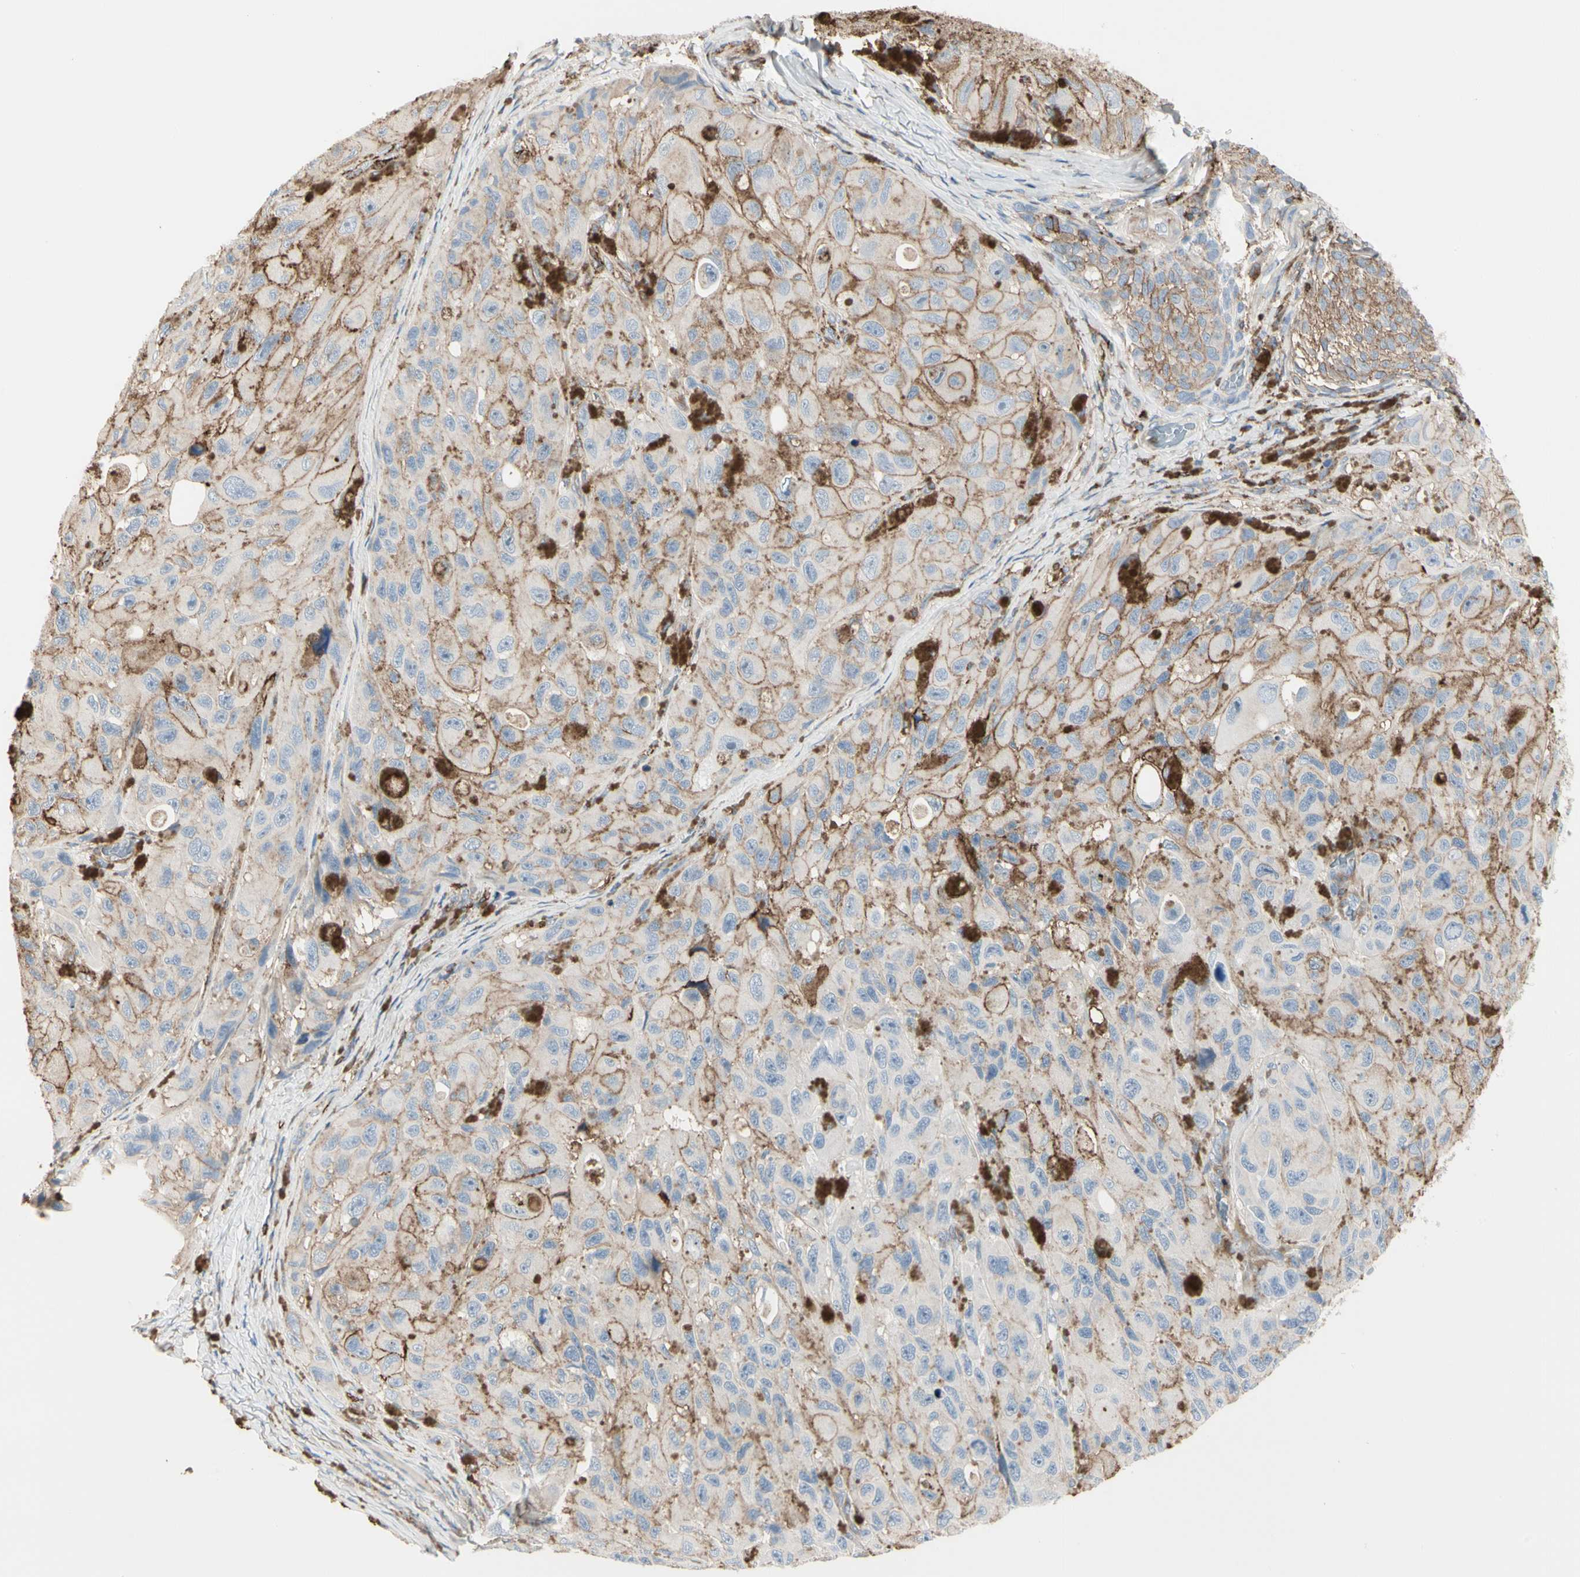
{"staining": {"intensity": "moderate", "quantity": "25%-75%", "location": "cytoplasmic/membranous"}, "tissue": "melanoma", "cell_type": "Tumor cells", "image_type": "cancer", "snomed": [{"axis": "morphology", "description": "Malignant melanoma, NOS"}, {"axis": "topography", "description": "Skin"}], "caption": "Immunohistochemical staining of human malignant melanoma displays medium levels of moderate cytoplasmic/membranous positivity in approximately 25%-75% of tumor cells.", "gene": "CLEC2B", "patient": {"sex": "female", "age": 73}}